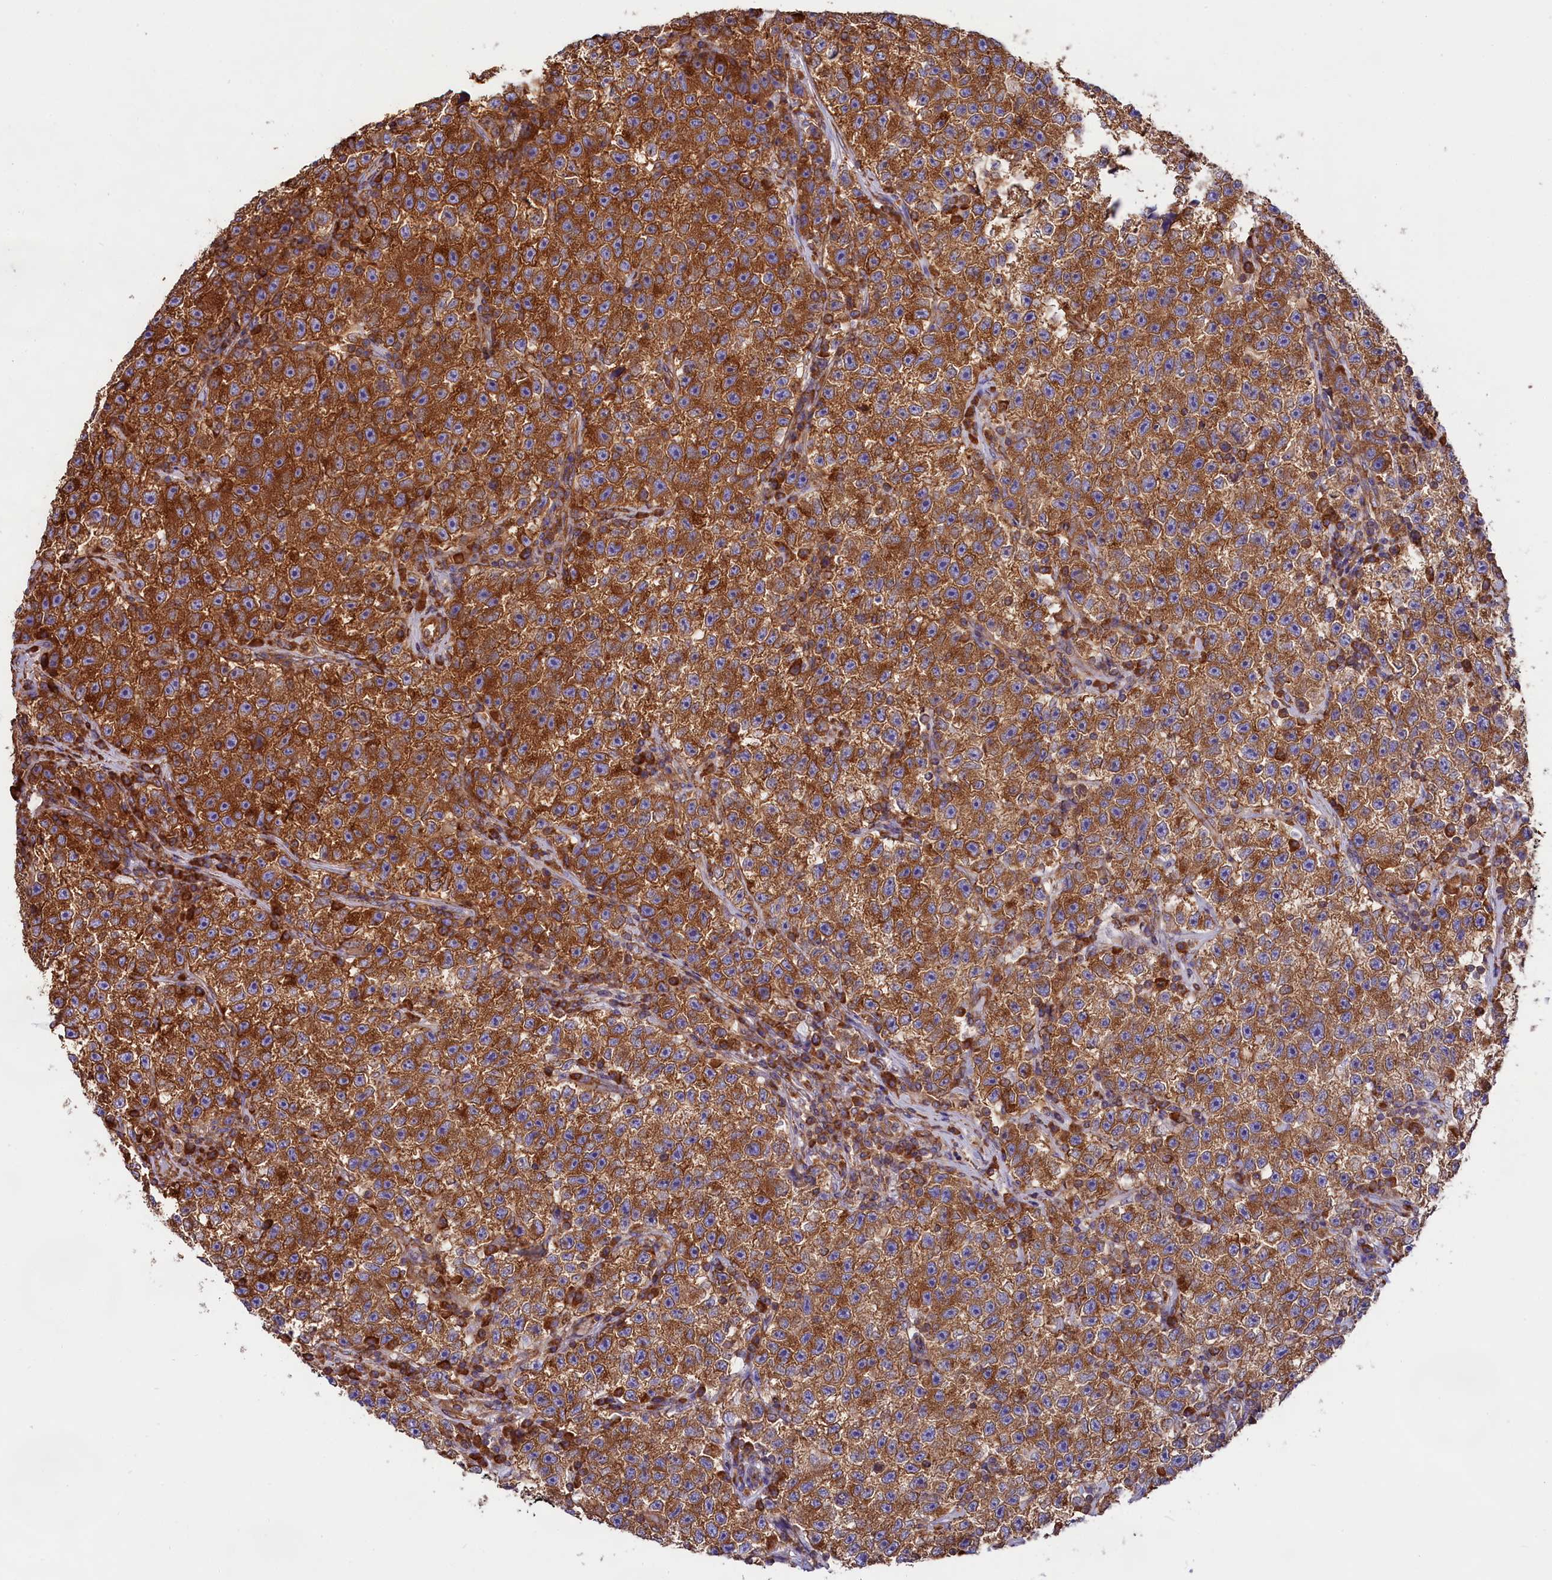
{"staining": {"intensity": "moderate", "quantity": ">75%", "location": "cytoplasmic/membranous"}, "tissue": "testis cancer", "cell_type": "Tumor cells", "image_type": "cancer", "snomed": [{"axis": "morphology", "description": "Seminoma, NOS"}, {"axis": "topography", "description": "Testis"}], "caption": "The immunohistochemical stain labels moderate cytoplasmic/membranous staining in tumor cells of testis seminoma tissue.", "gene": "GYS1", "patient": {"sex": "male", "age": 22}}